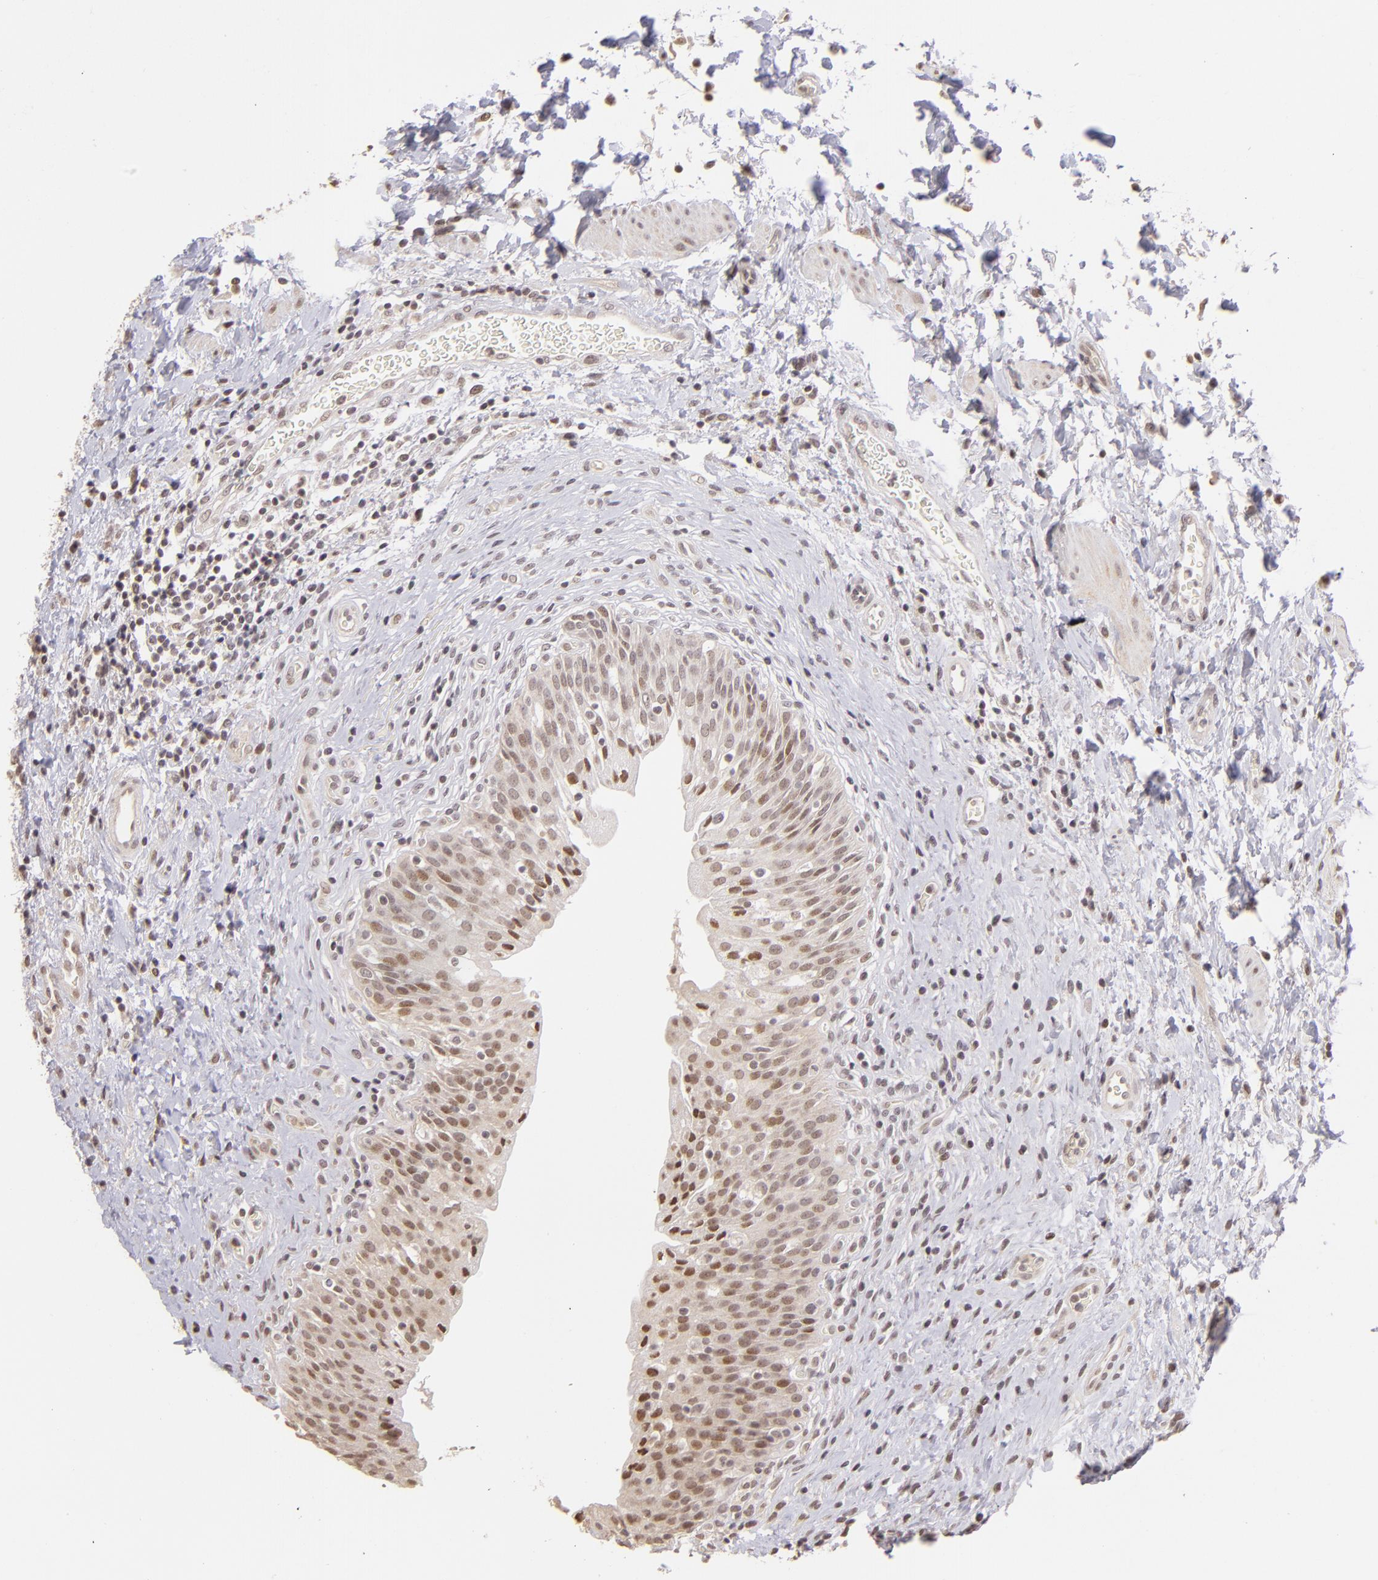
{"staining": {"intensity": "weak", "quantity": "25%-75%", "location": "nuclear"}, "tissue": "urinary bladder", "cell_type": "Urothelial cells", "image_type": "normal", "snomed": [{"axis": "morphology", "description": "Normal tissue, NOS"}, {"axis": "topography", "description": "Urinary bladder"}], "caption": "Protein analysis of benign urinary bladder reveals weak nuclear staining in about 25%-75% of urothelial cells. The staining is performed using DAB brown chromogen to label protein expression. The nuclei are counter-stained blue using hematoxylin.", "gene": "RARB", "patient": {"sex": "male", "age": 51}}